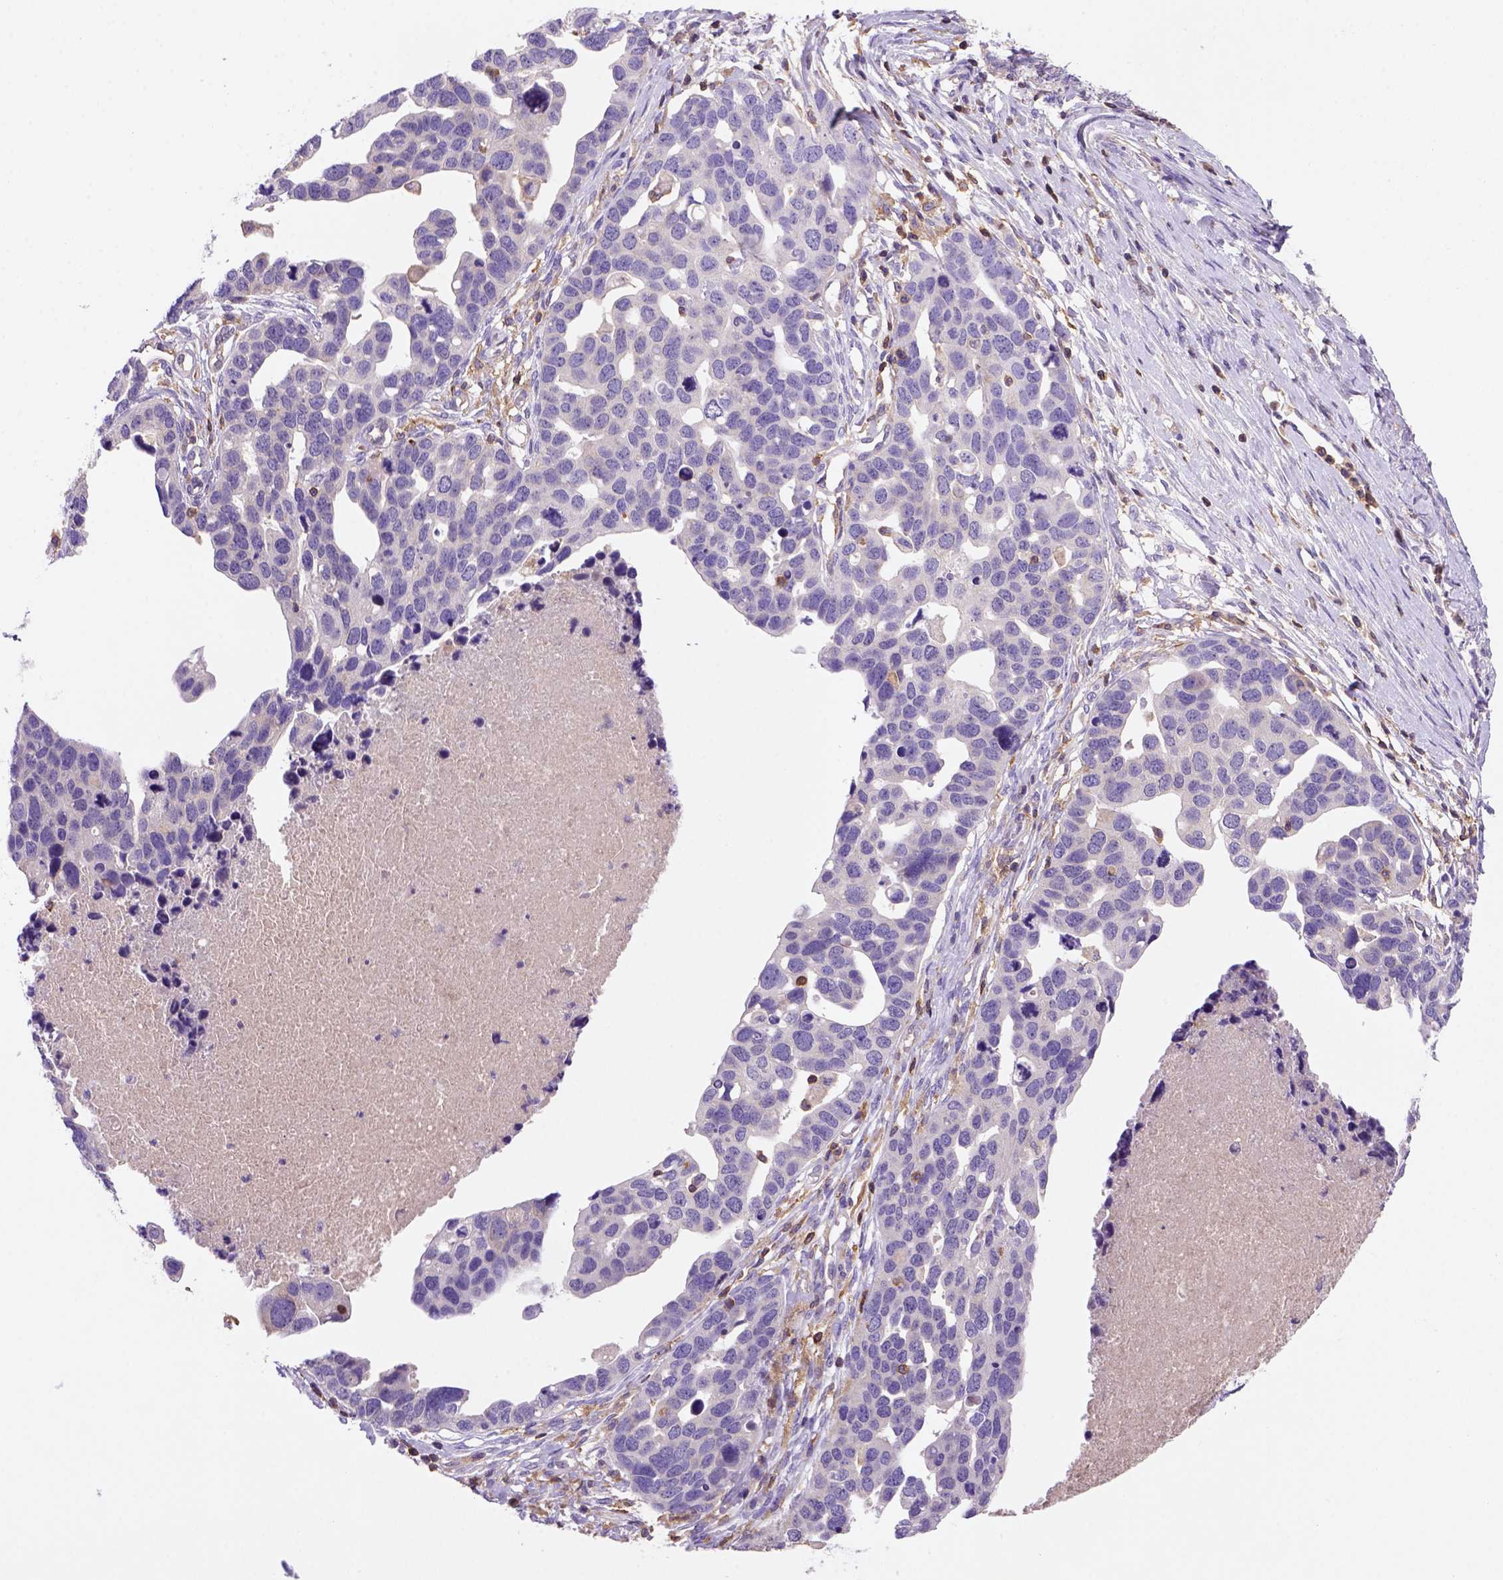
{"staining": {"intensity": "negative", "quantity": "none", "location": "none"}, "tissue": "ovarian cancer", "cell_type": "Tumor cells", "image_type": "cancer", "snomed": [{"axis": "morphology", "description": "Cystadenocarcinoma, serous, NOS"}, {"axis": "topography", "description": "Ovary"}], "caption": "Photomicrograph shows no significant protein staining in tumor cells of ovarian serous cystadenocarcinoma.", "gene": "INPP5D", "patient": {"sex": "female", "age": 54}}